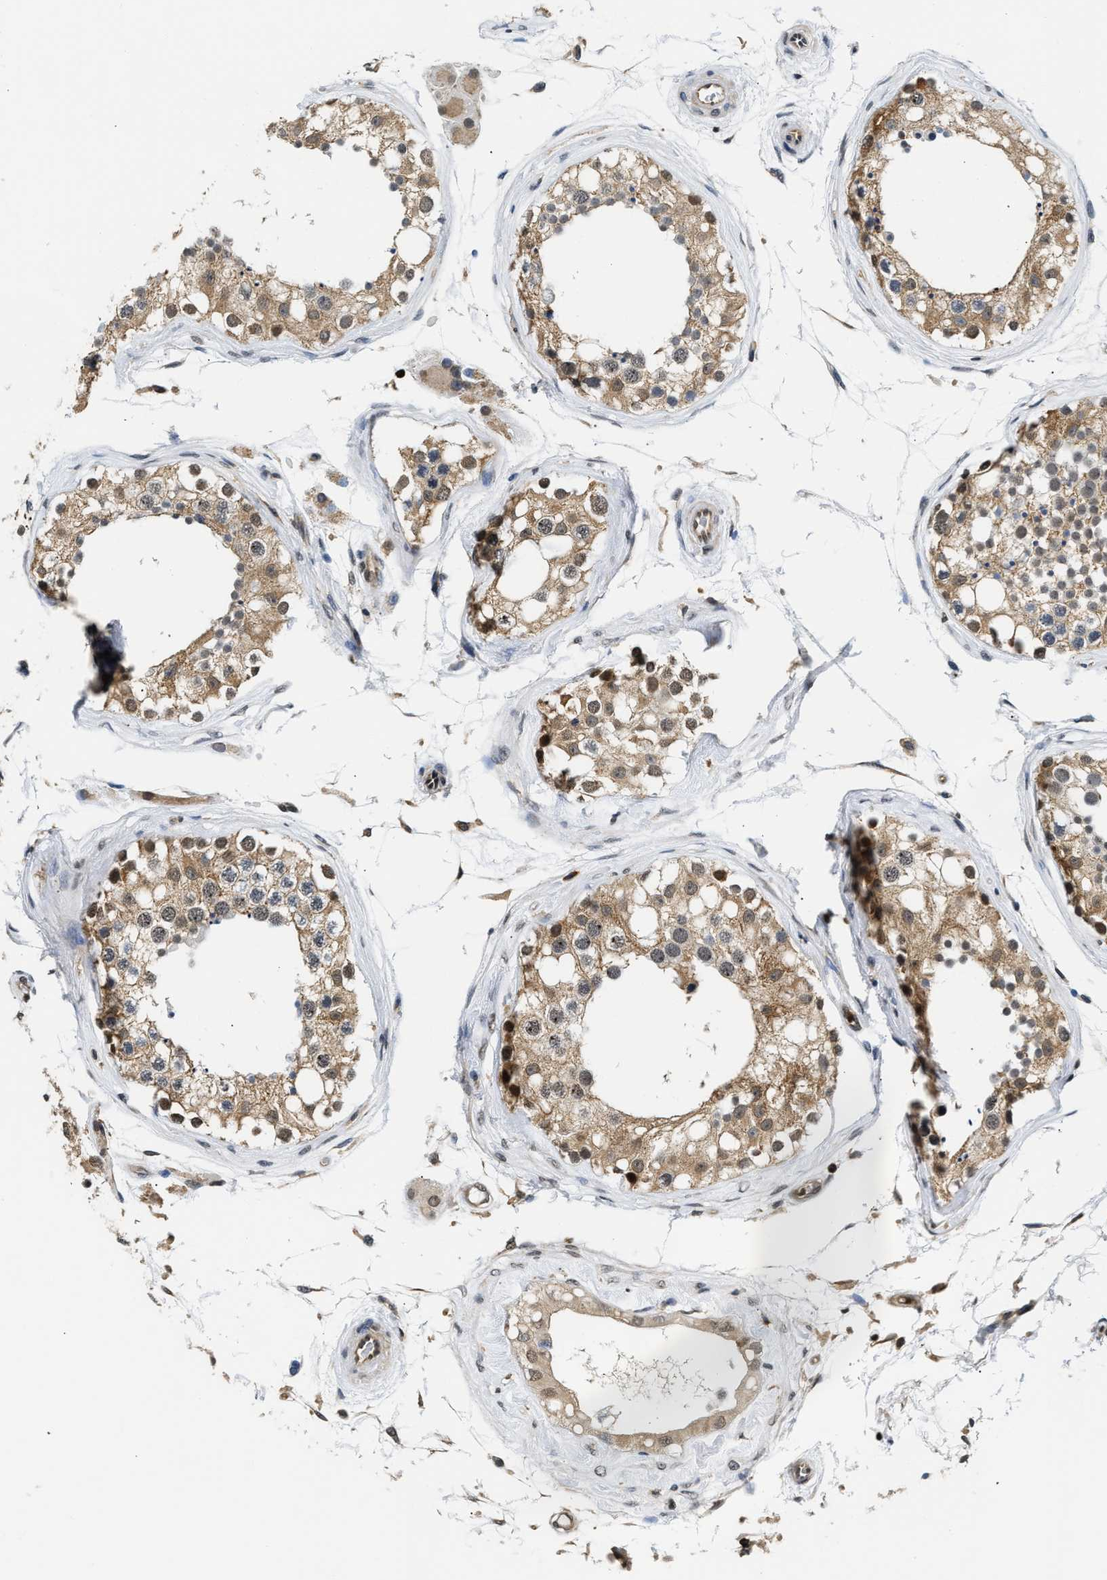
{"staining": {"intensity": "moderate", "quantity": ">75%", "location": "cytoplasmic/membranous,nuclear"}, "tissue": "testis", "cell_type": "Cells in seminiferous ducts", "image_type": "normal", "snomed": [{"axis": "morphology", "description": "Normal tissue, NOS"}, {"axis": "topography", "description": "Testis"}], "caption": "A medium amount of moderate cytoplasmic/membranous,nuclear staining is appreciated in about >75% of cells in seminiferous ducts in benign testis.", "gene": "STK10", "patient": {"sex": "male", "age": 68}}